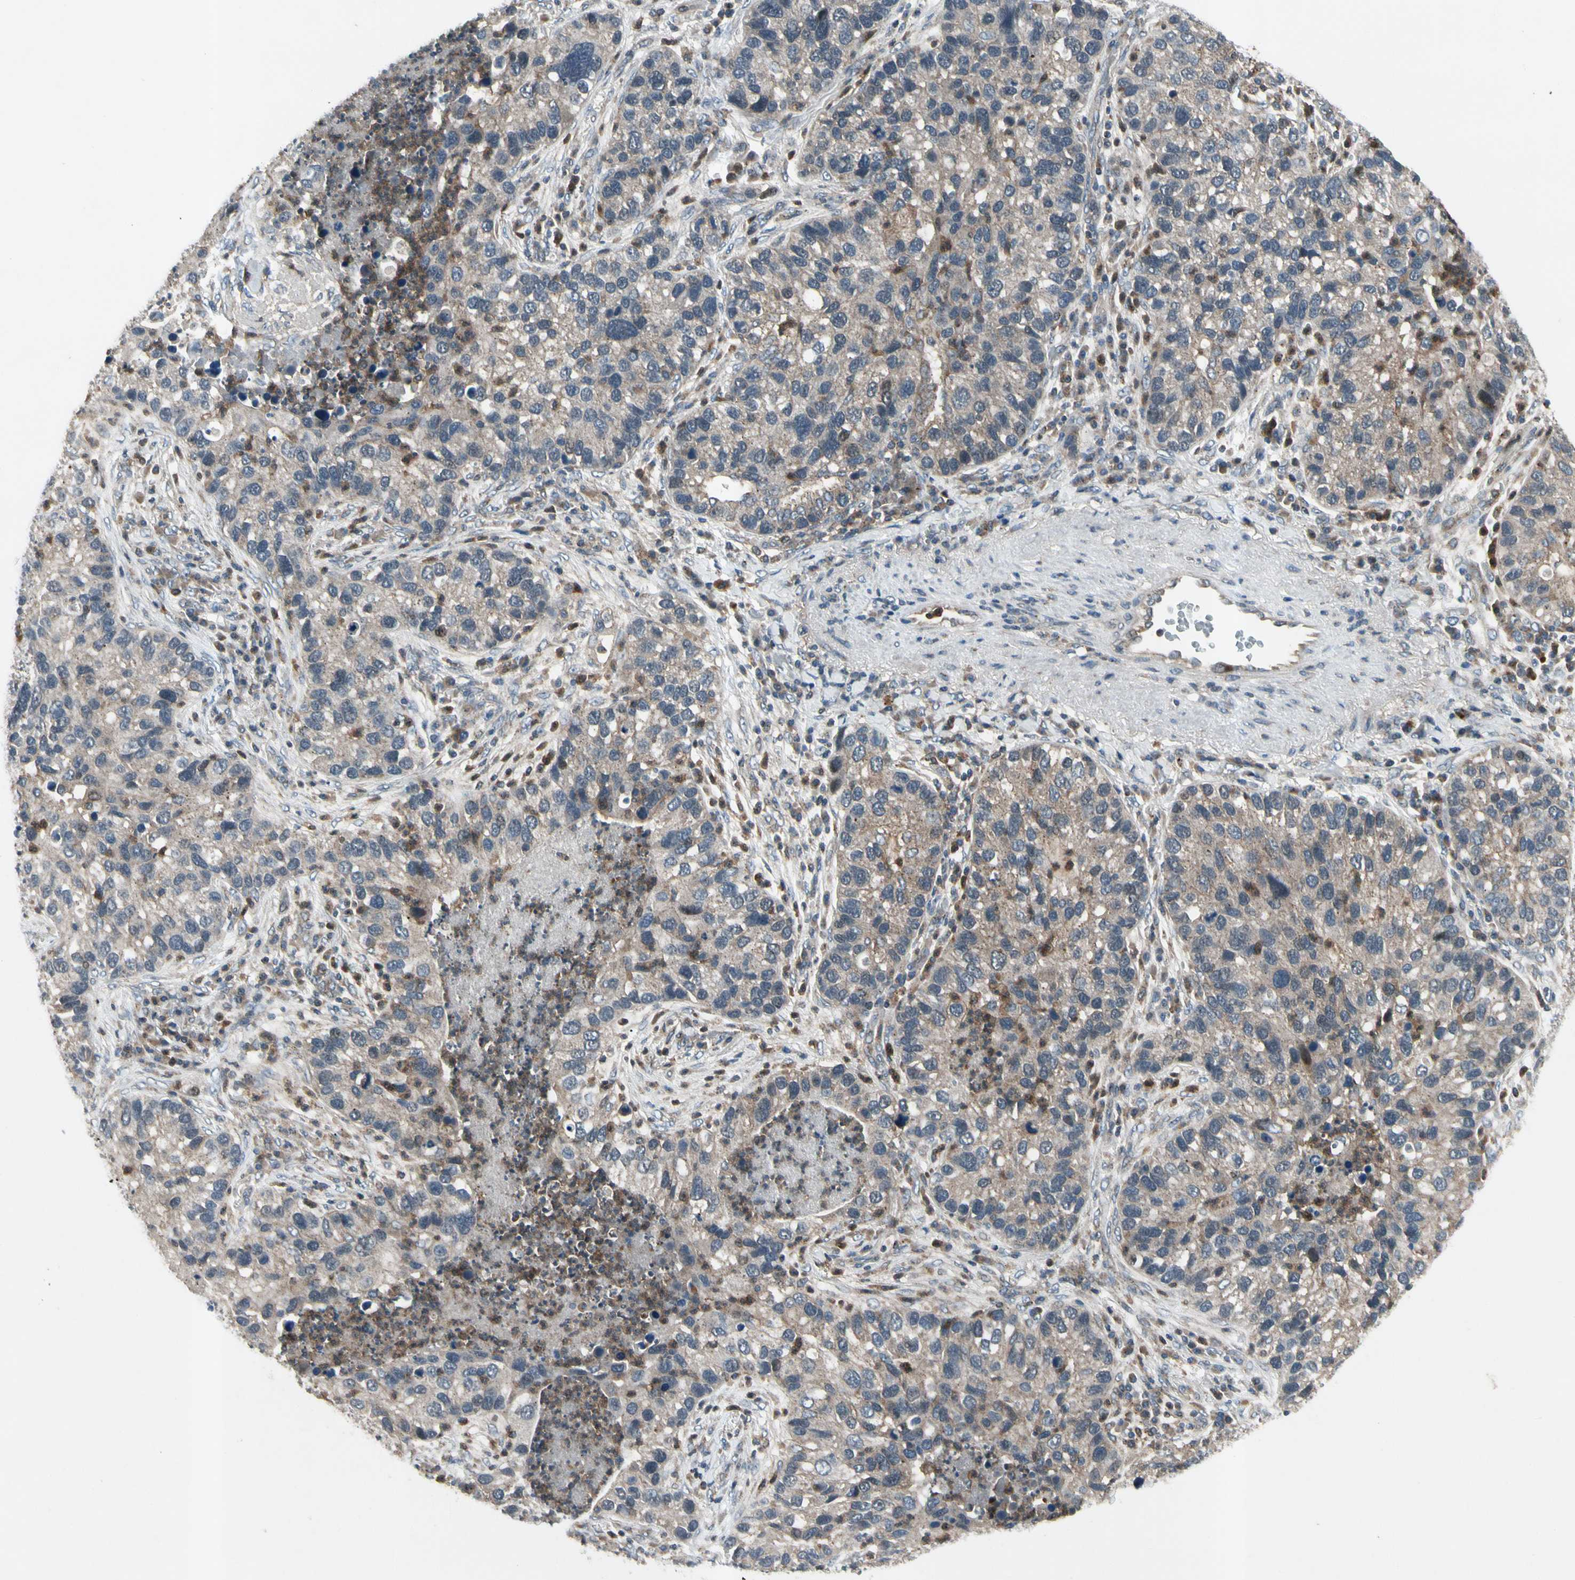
{"staining": {"intensity": "weak", "quantity": "25%-75%", "location": "cytoplasmic/membranous"}, "tissue": "lung cancer", "cell_type": "Tumor cells", "image_type": "cancer", "snomed": [{"axis": "morphology", "description": "Normal tissue, NOS"}, {"axis": "morphology", "description": "Adenocarcinoma, NOS"}, {"axis": "topography", "description": "Bronchus"}, {"axis": "topography", "description": "Lung"}], "caption": "This is an image of immunohistochemistry staining of lung cancer (adenocarcinoma), which shows weak positivity in the cytoplasmic/membranous of tumor cells.", "gene": "NMI", "patient": {"sex": "male", "age": 54}}